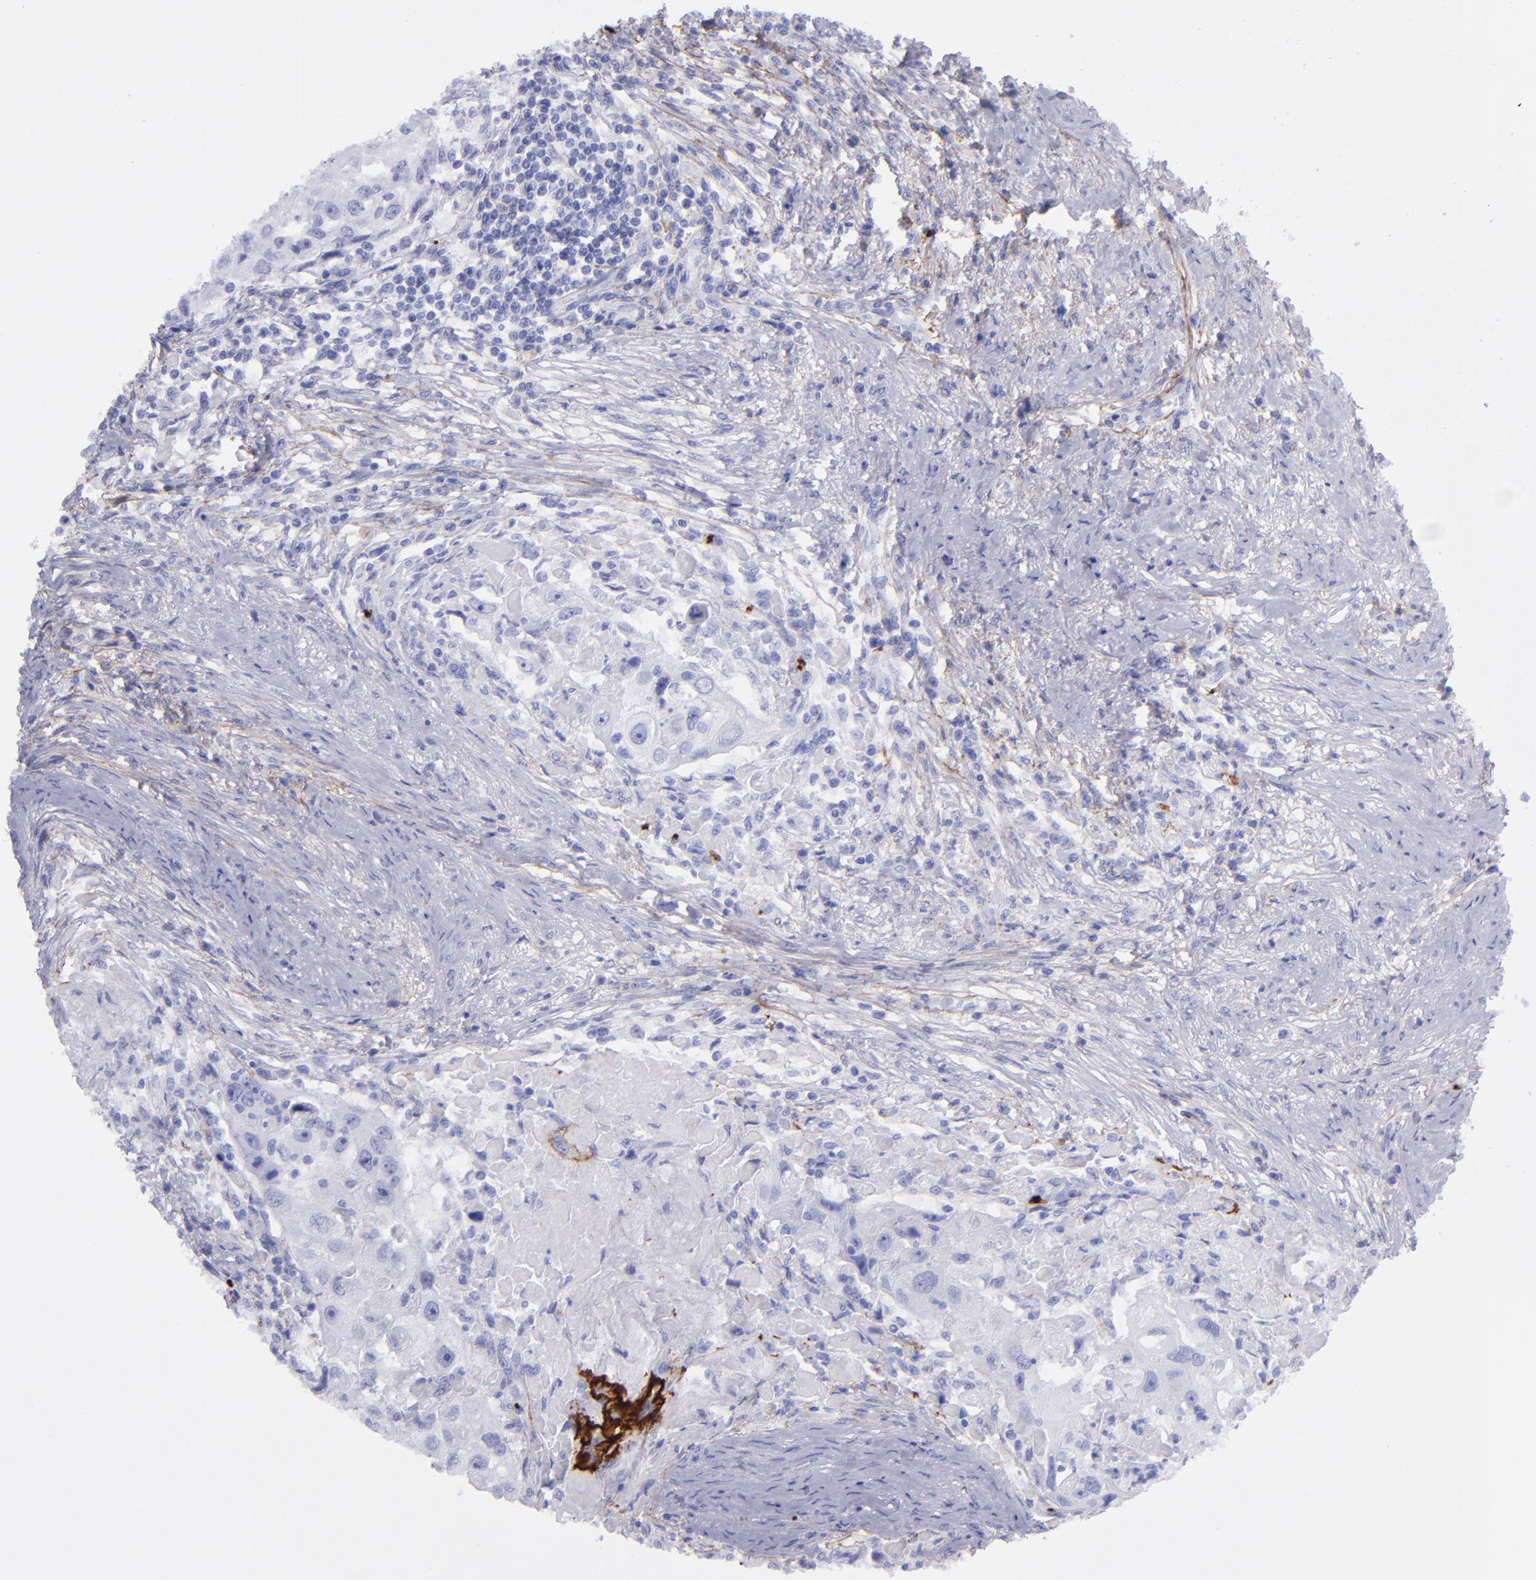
{"staining": {"intensity": "negative", "quantity": "none", "location": "none"}, "tissue": "head and neck cancer", "cell_type": "Tumor cells", "image_type": "cancer", "snomed": [{"axis": "morphology", "description": "Squamous cell carcinoma, NOS"}, {"axis": "topography", "description": "Head-Neck"}], "caption": "DAB immunohistochemical staining of head and neck cancer demonstrates no significant expression in tumor cells.", "gene": "EFCAB13", "patient": {"sex": "male", "age": 64}}